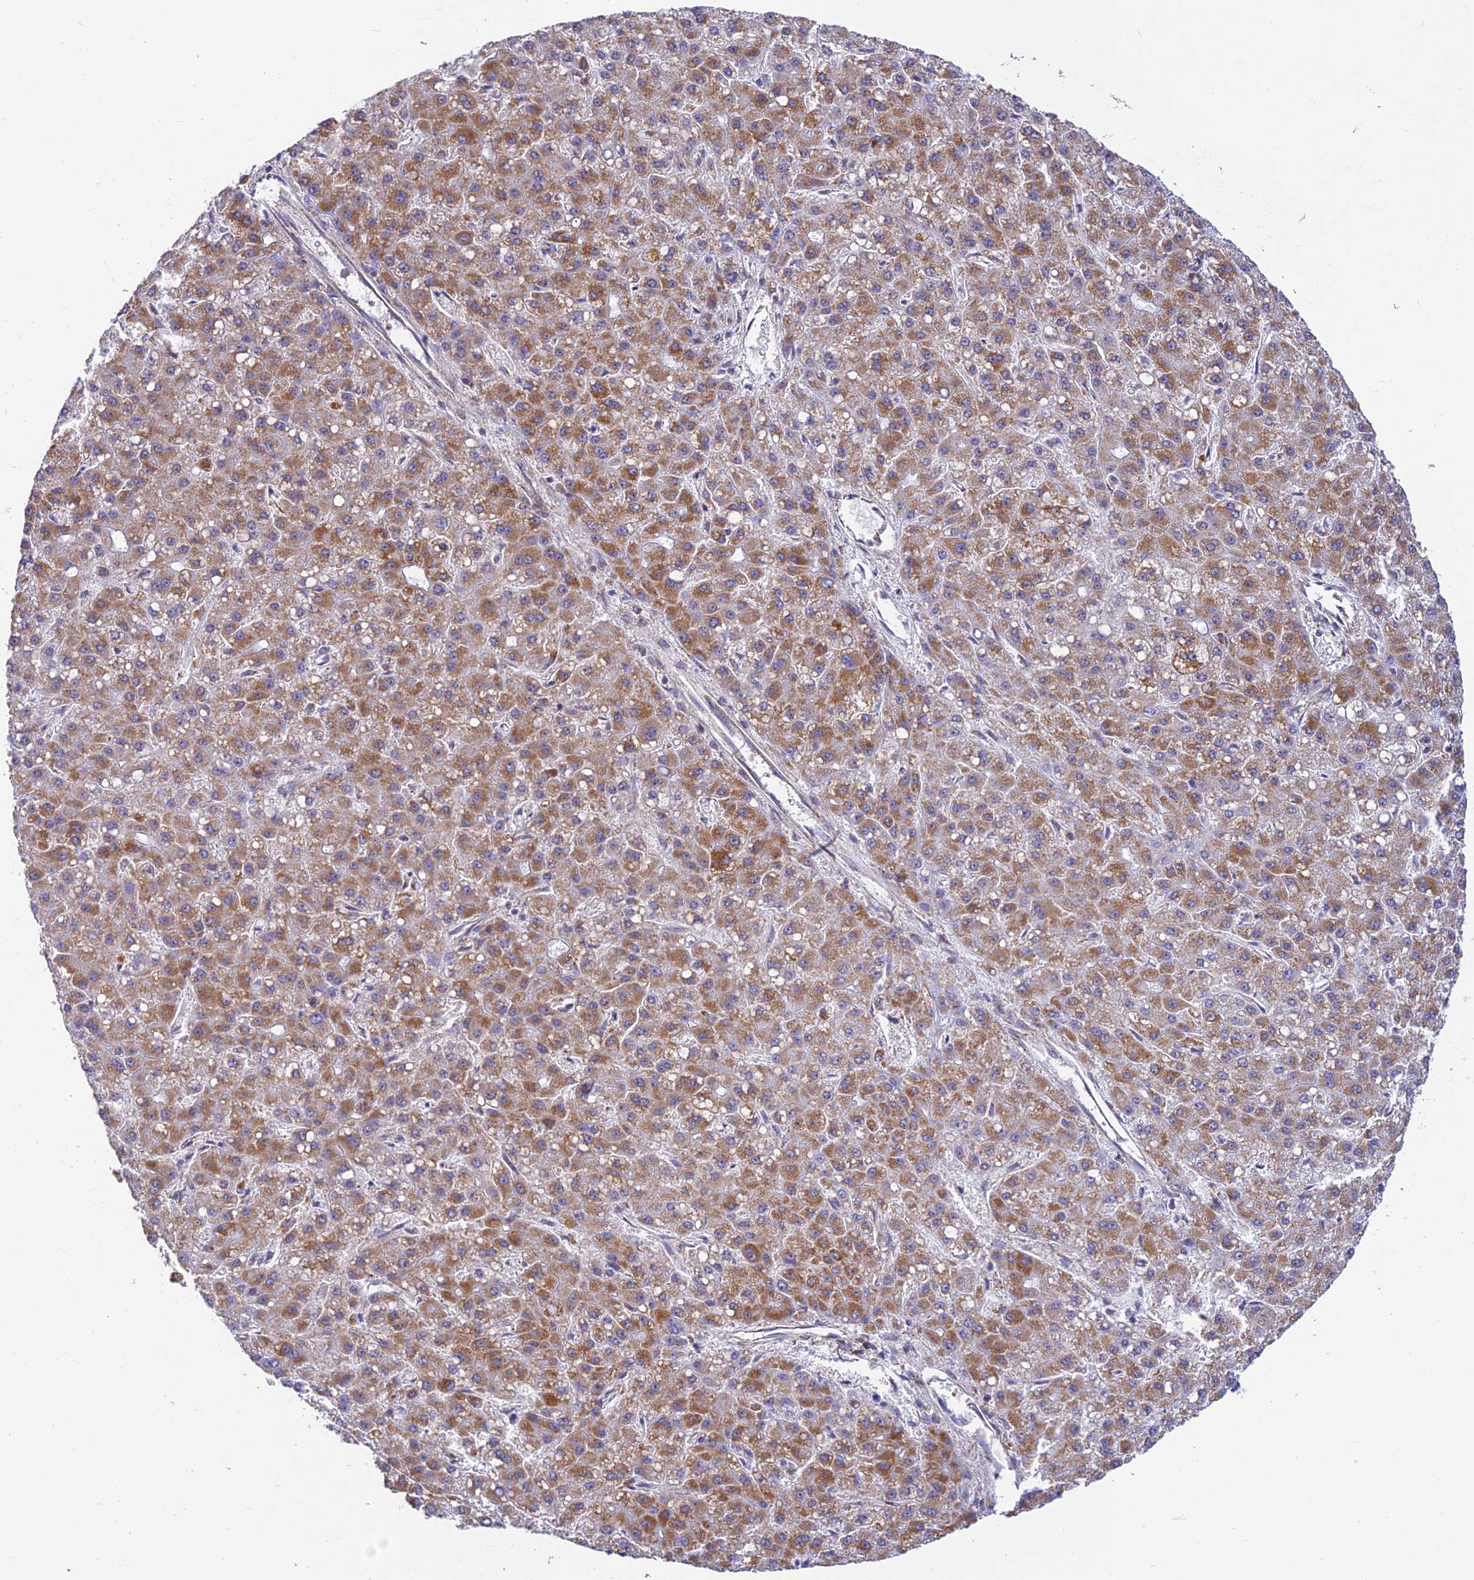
{"staining": {"intensity": "moderate", "quantity": ">75%", "location": "cytoplasmic/membranous"}, "tissue": "liver cancer", "cell_type": "Tumor cells", "image_type": "cancer", "snomed": [{"axis": "morphology", "description": "Carcinoma, Hepatocellular, NOS"}, {"axis": "topography", "description": "Liver"}], "caption": "Protein staining by IHC shows moderate cytoplasmic/membranous expression in about >75% of tumor cells in hepatocellular carcinoma (liver).", "gene": "LYSMD2", "patient": {"sex": "male", "age": 67}}